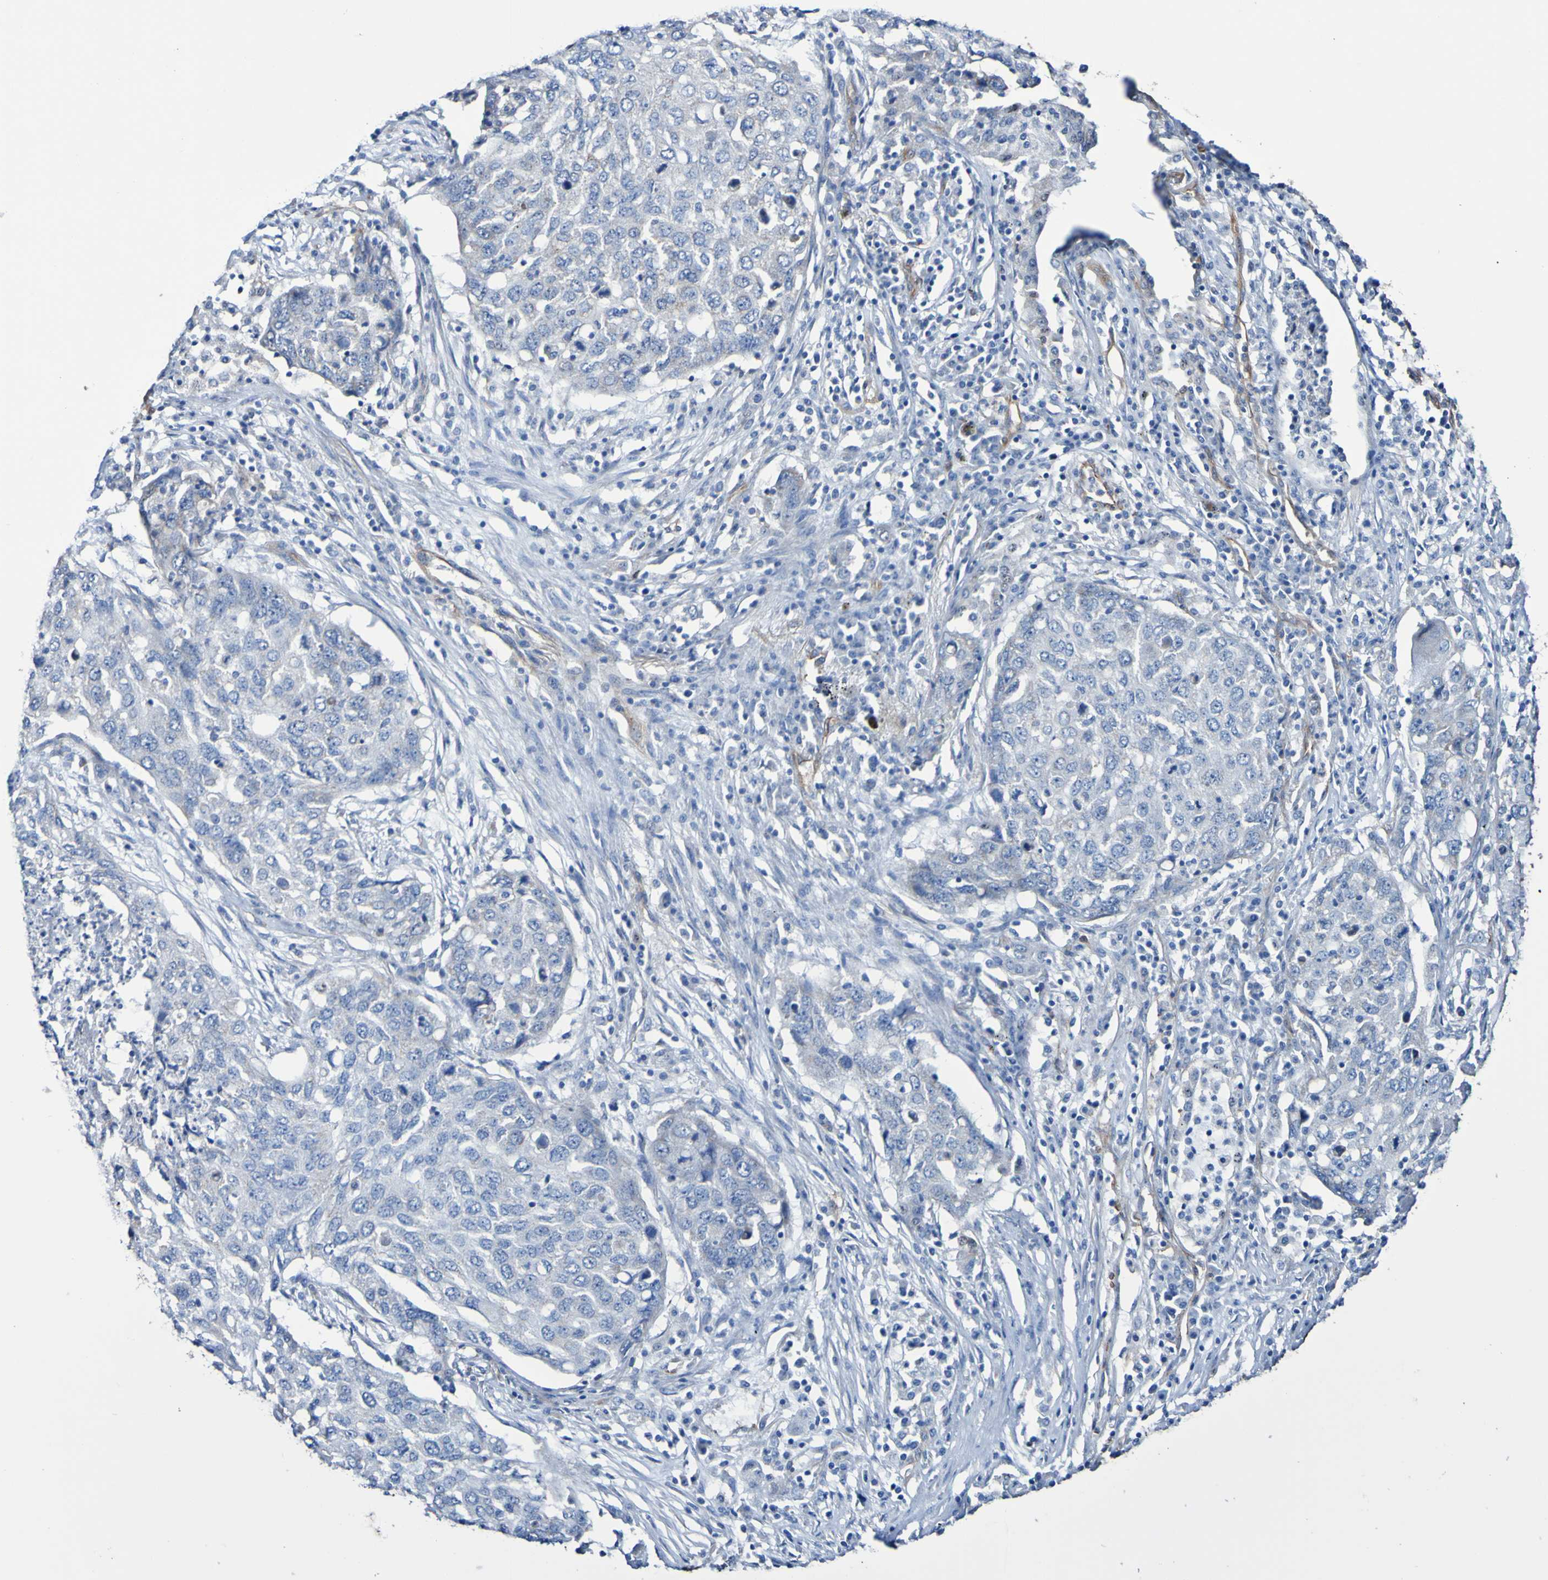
{"staining": {"intensity": "negative", "quantity": "none", "location": "none"}, "tissue": "lung cancer", "cell_type": "Tumor cells", "image_type": "cancer", "snomed": [{"axis": "morphology", "description": "Squamous cell carcinoma, NOS"}, {"axis": "topography", "description": "Lung"}], "caption": "High magnification brightfield microscopy of lung cancer (squamous cell carcinoma) stained with DAB (3,3'-diaminobenzidine) (brown) and counterstained with hematoxylin (blue): tumor cells show no significant staining. (Stains: DAB (3,3'-diaminobenzidine) immunohistochemistry (IHC) with hematoxylin counter stain, Microscopy: brightfield microscopy at high magnification).", "gene": "ELMOD3", "patient": {"sex": "female", "age": 63}}